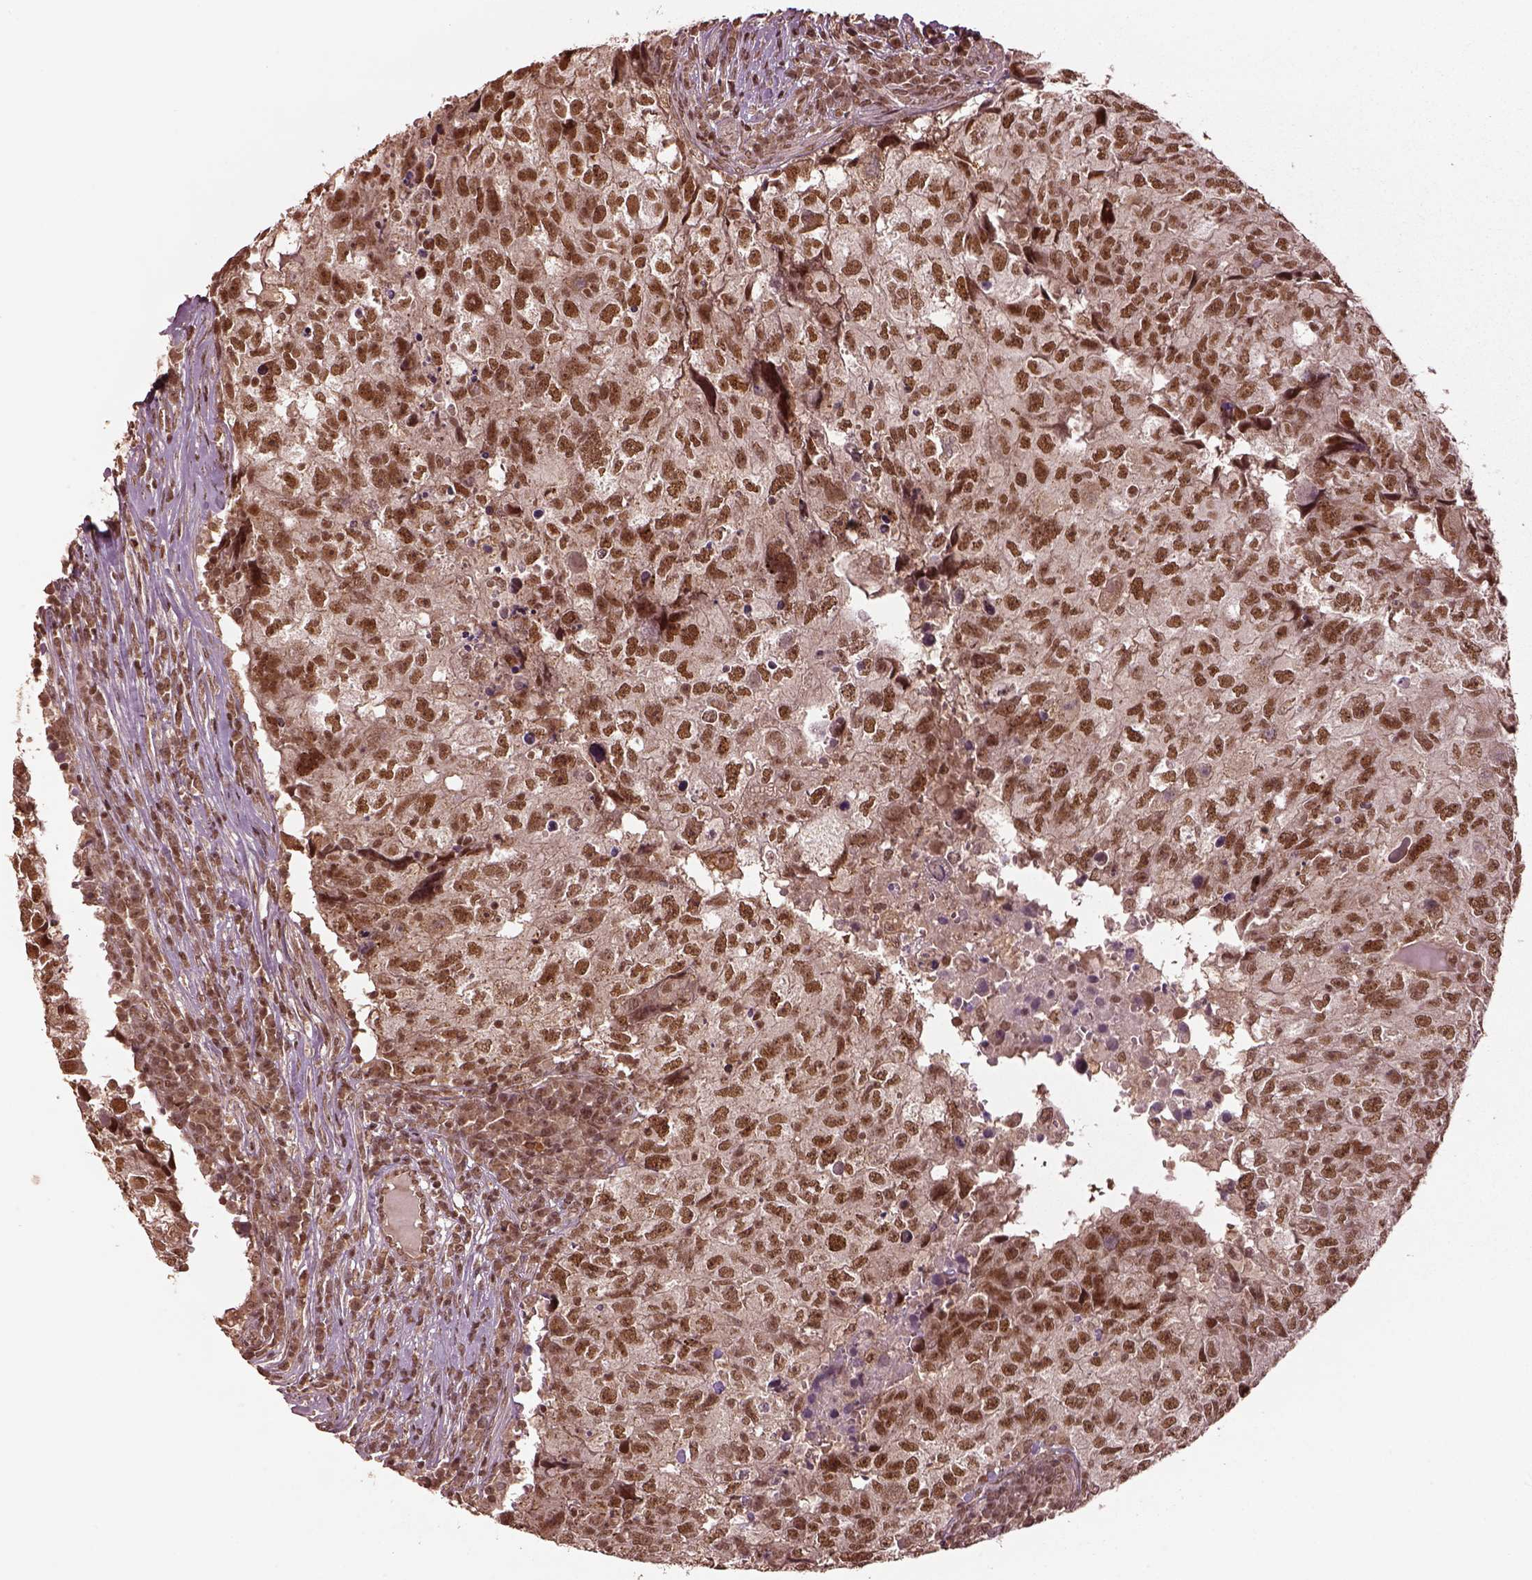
{"staining": {"intensity": "negative", "quantity": "none", "location": "none"}, "tissue": "breast cancer", "cell_type": "Tumor cells", "image_type": "cancer", "snomed": [{"axis": "morphology", "description": "Duct carcinoma"}, {"axis": "topography", "description": "Breast"}], "caption": "Tumor cells show no significant positivity in invasive ductal carcinoma (breast).", "gene": "BRD9", "patient": {"sex": "female", "age": 30}}